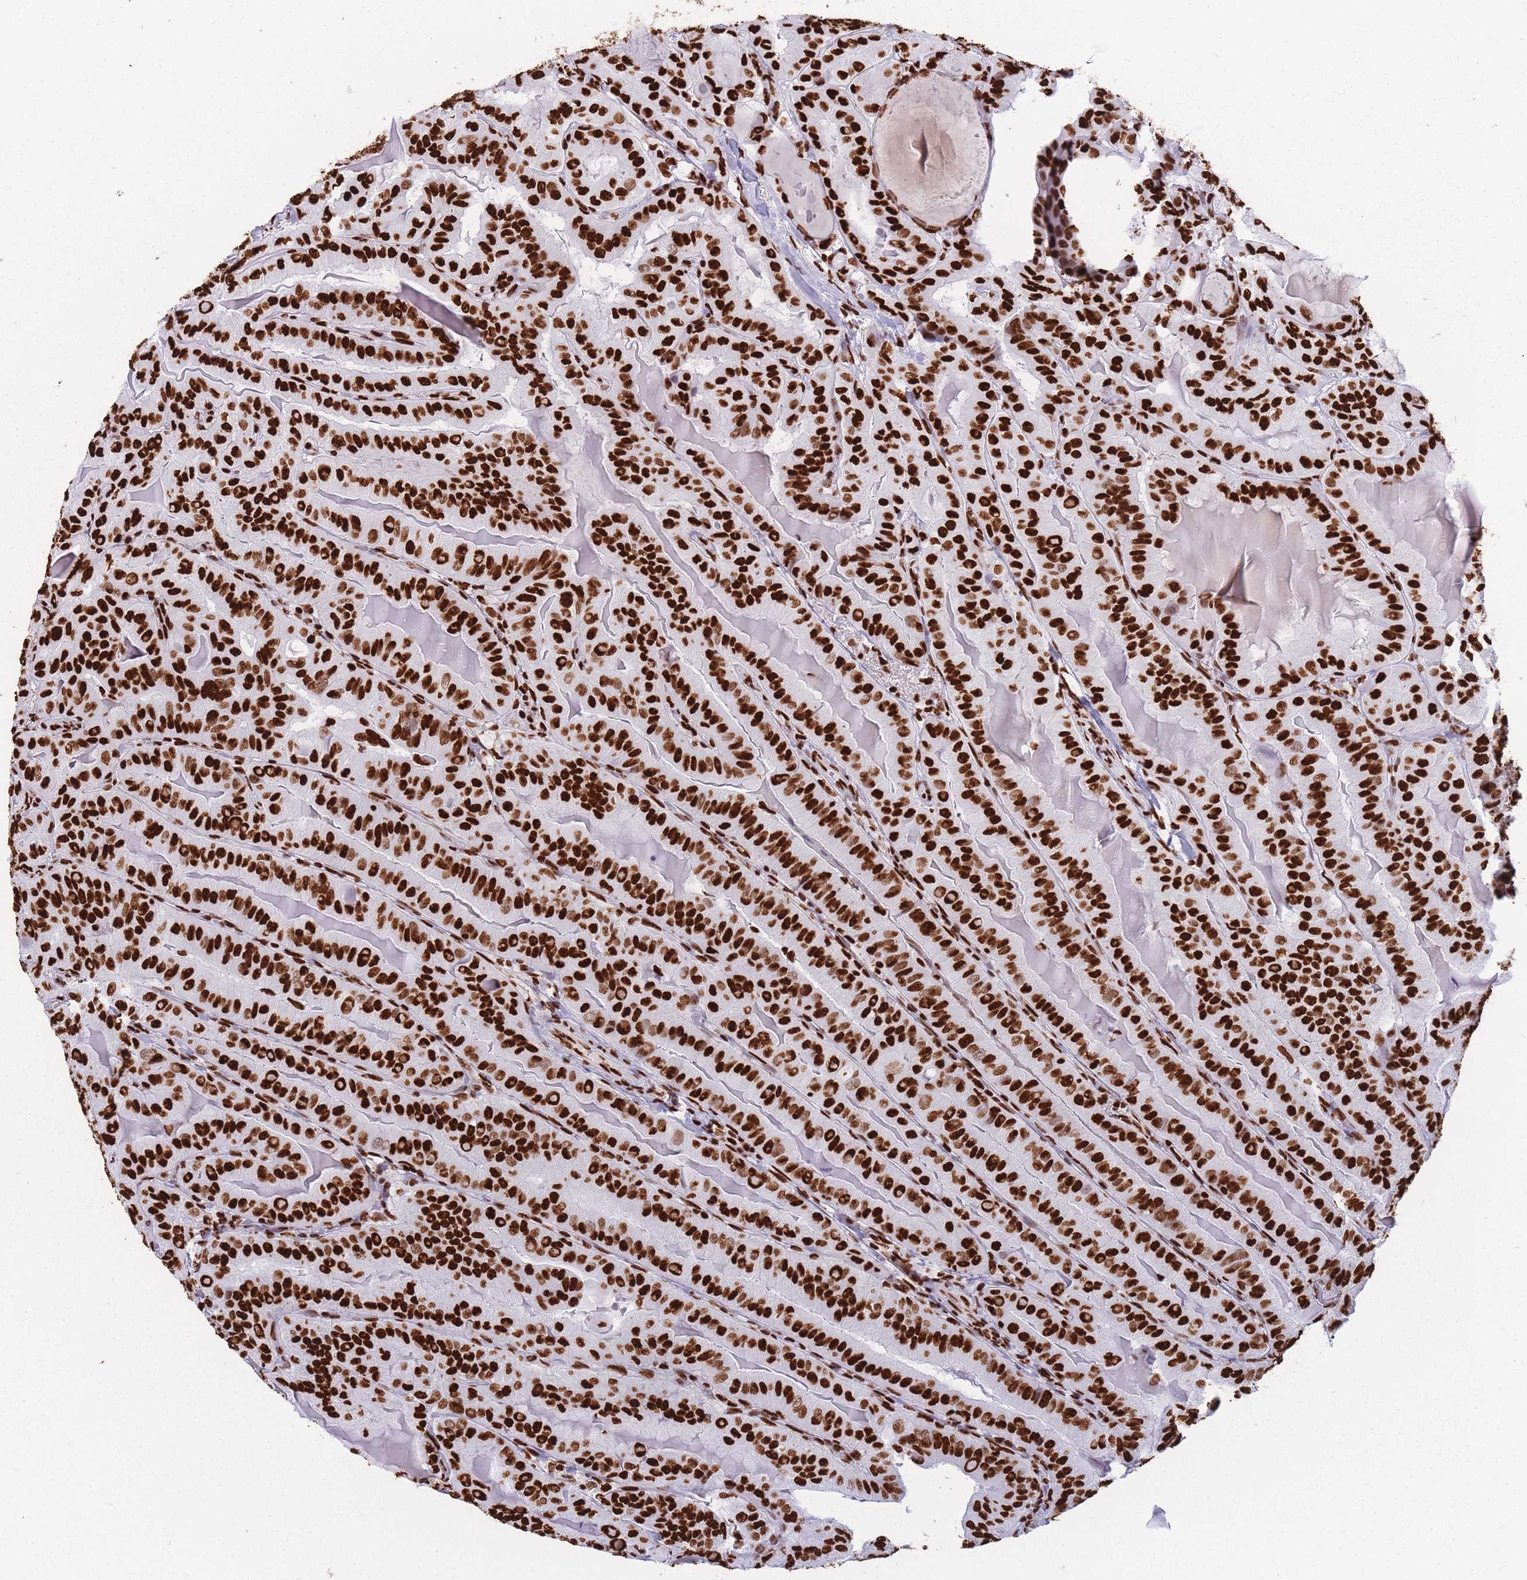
{"staining": {"intensity": "strong", "quantity": ">75%", "location": "nuclear"}, "tissue": "thyroid cancer", "cell_type": "Tumor cells", "image_type": "cancer", "snomed": [{"axis": "morphology", "description": "Papillary adenocarcinoma, NOS"}, {"axis": "topography", "description": "Thyroid gland"}], "caption": "Tumor cells demonstrate high levels of strong nuclear expression in about >75% of cells in thyroid cancer. The staining was performed using DAB, with brown indicating positive protein expression. Nuclei are stained blue with hematoxylin.", "gene": "HNRNPUL1", "patient": {"sex": "female", "age": 68}}